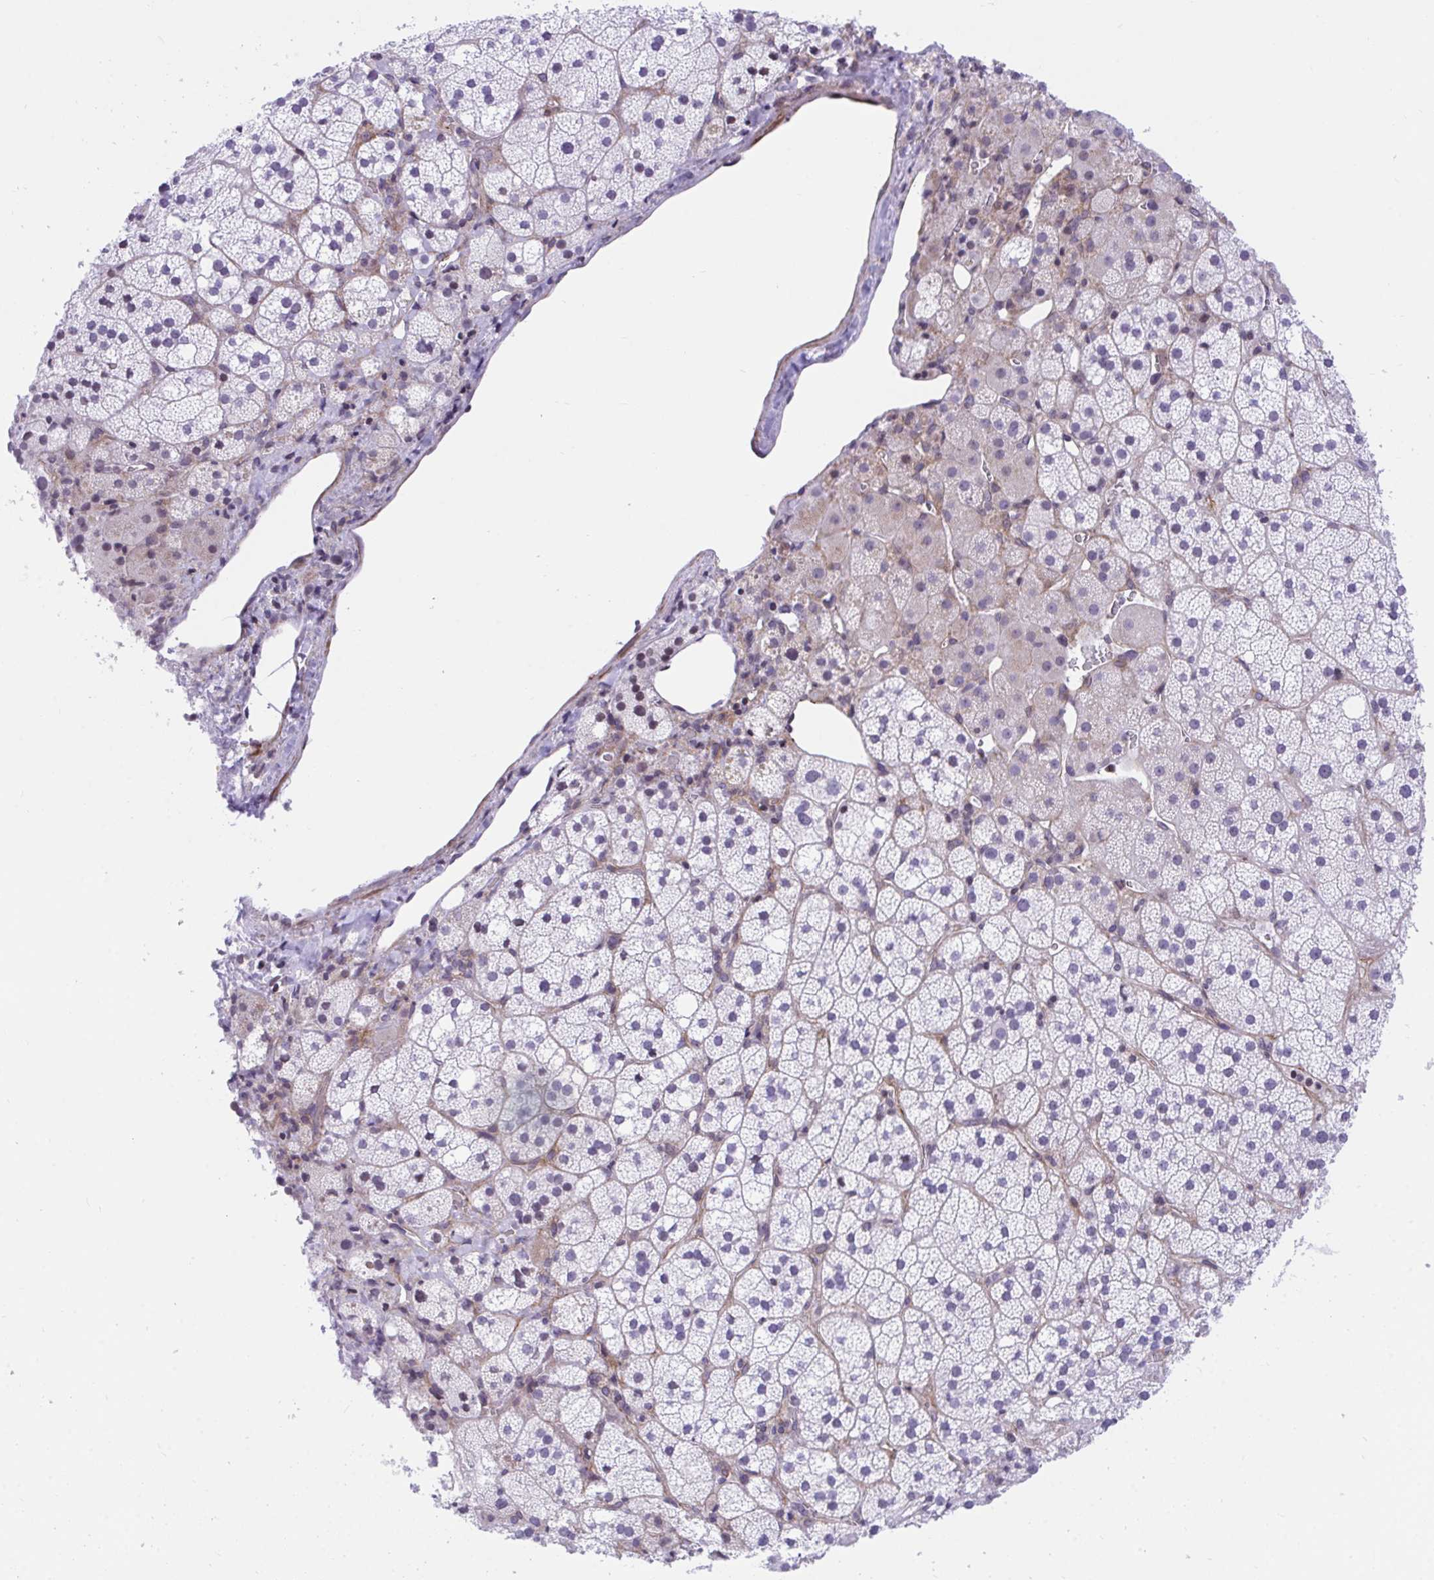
{"staining": {"intensity": "moderate", "quantity": "<25%", "location": "nuclear"}, "tissue": "adrenal gland", "cell_type": "Glandular cells", "image_type": "normal", "snomed": [{"axis": "morphology", "description": "Normal tissue, NOS"}, {"axis": "topography", "description": "Adrenal gland"}], "caption": "Glandular cells reveal moderate nuclear positivity in approximately <25% of cells in unremarkable adrenal gland.", "gene": "KCNN4", "patient": {"sex": "male", "age": 53}}